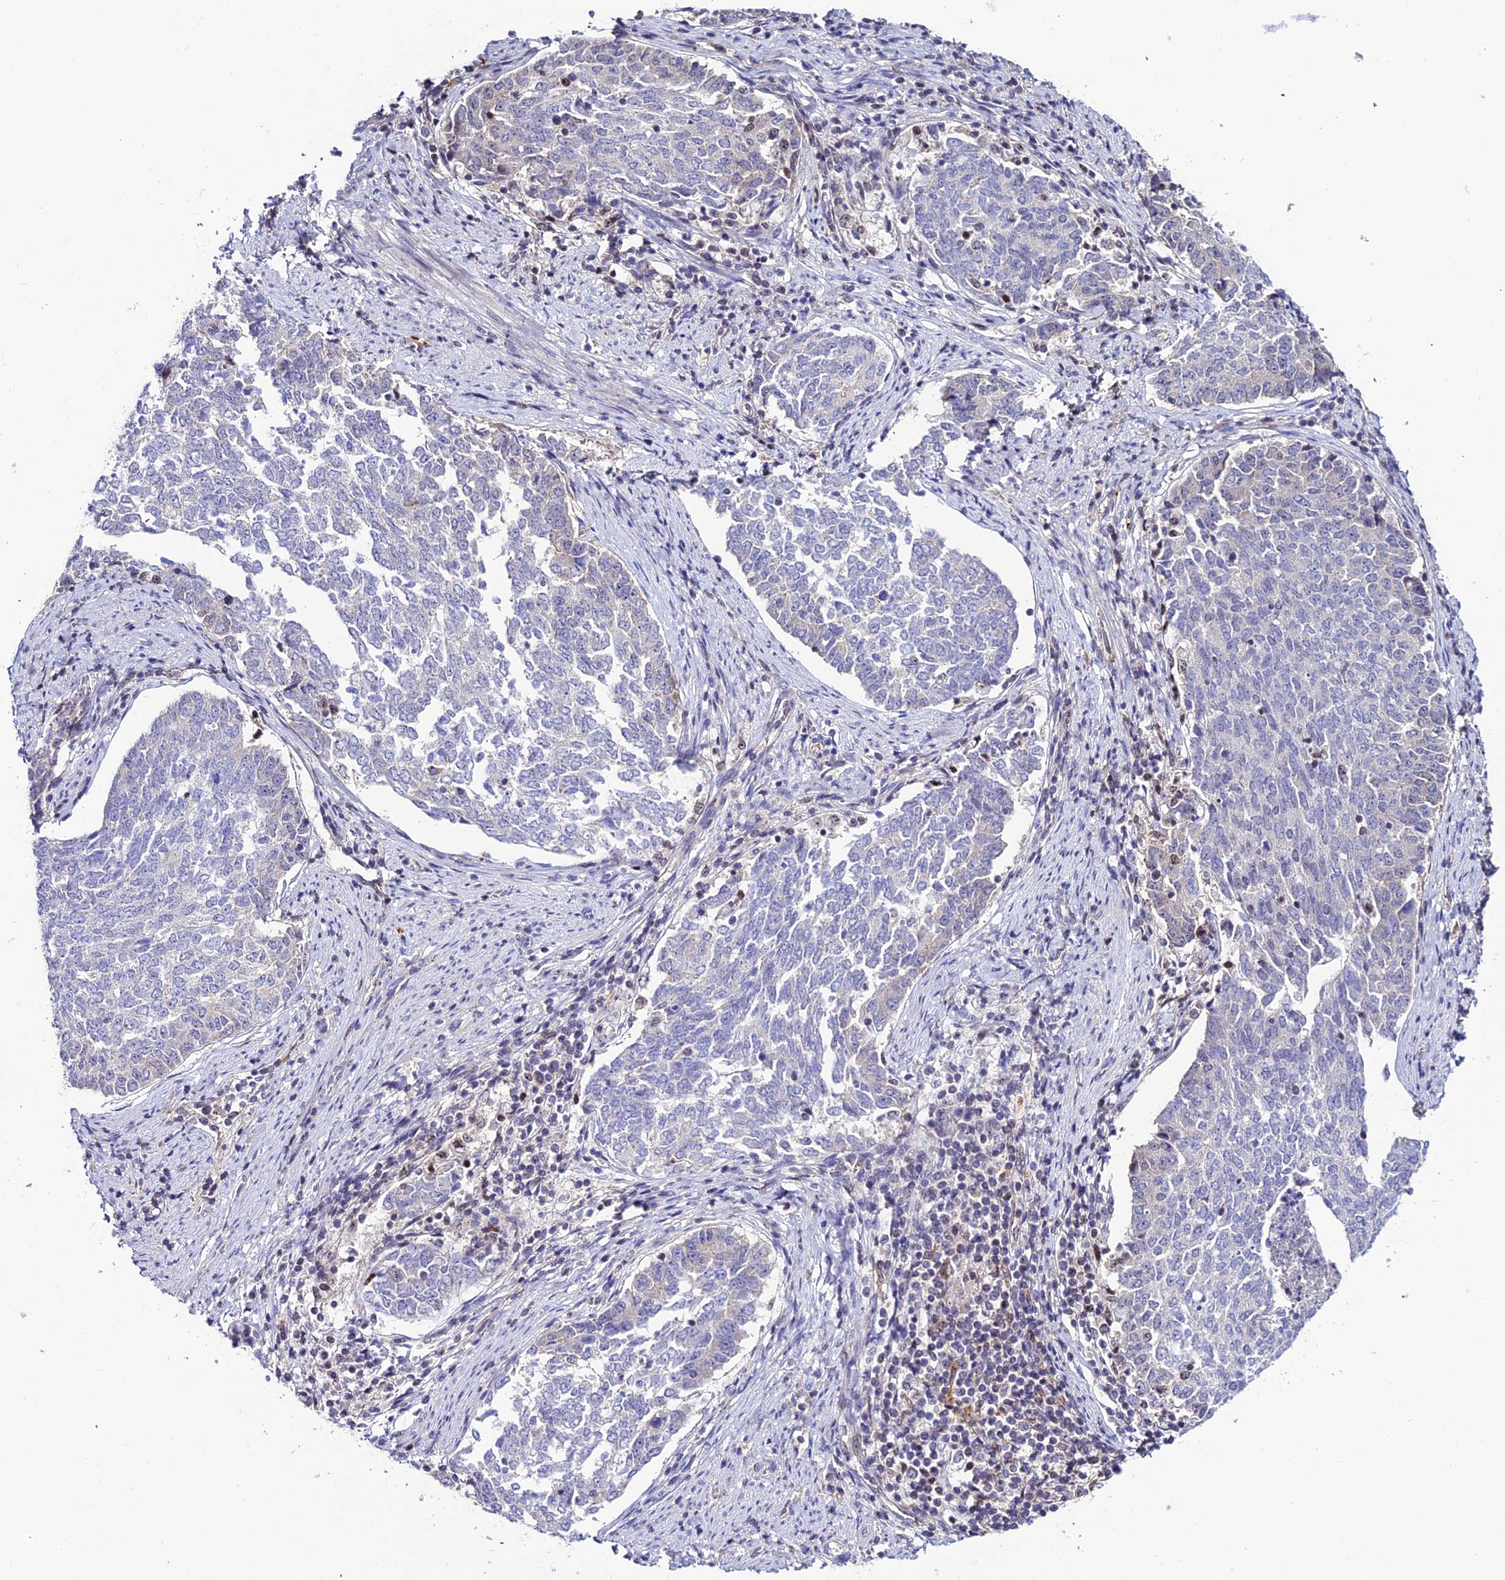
{"staining": {"intensity": "negative", "quantity": "none", "location": "none"}, "tissue": "endometrial cancer", "cell_type": "Tumor cells", "image_type": "cancer", "snomed": [{"axis": "morphology", "description": "Adenocarcinoma, NOS"}, {"axis": "topography", "description": "Endometrium"}], "caption": "Immunohistochemistry of human endometrial cancer demonstrates no staining in tumor cells. (Immunohistochemistry (ihc), brightfield microscopy, high magnification).", "gene": "SHQ1", "patient": {"sex": "female", "age": 80}}